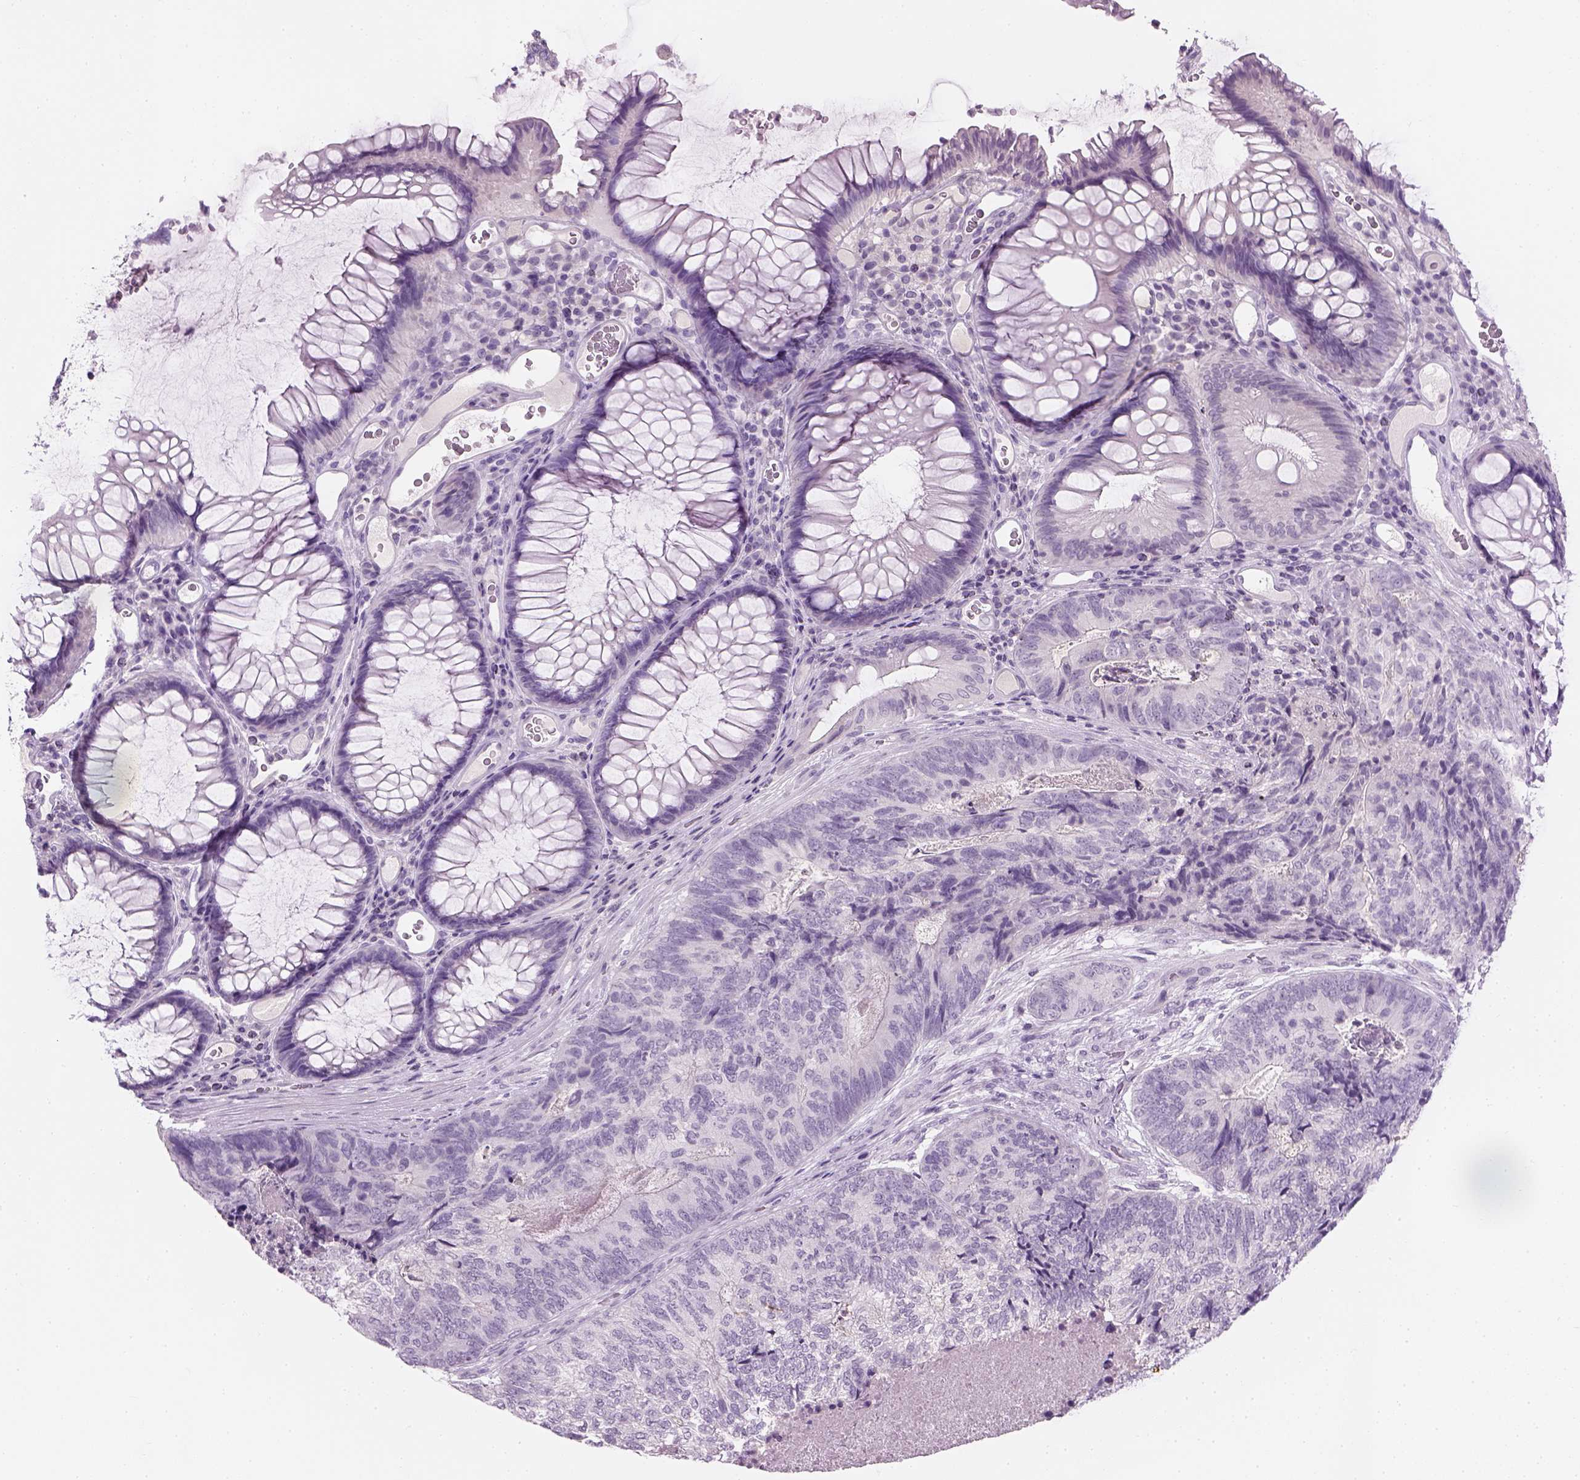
{"staining": {"intensity": "negative", "quantity": "none", "location": "none"}, "tissue": "colorectal cancer", "cell_type": "Tumor cells", "image_type": "cancer", "snomed": [{"axis": "morphology", "description": "Adenocarcinoma, NOS"}, {"axis": "topography", "description": "Colon"}], "caption": "Human colorectal adenocarcinoma stained for a protein using immunohistochemistry (IHC) demonstrates no staining in tumor cells.", "gene": "TH", "patient": {"sex": "female", "age": 67}}